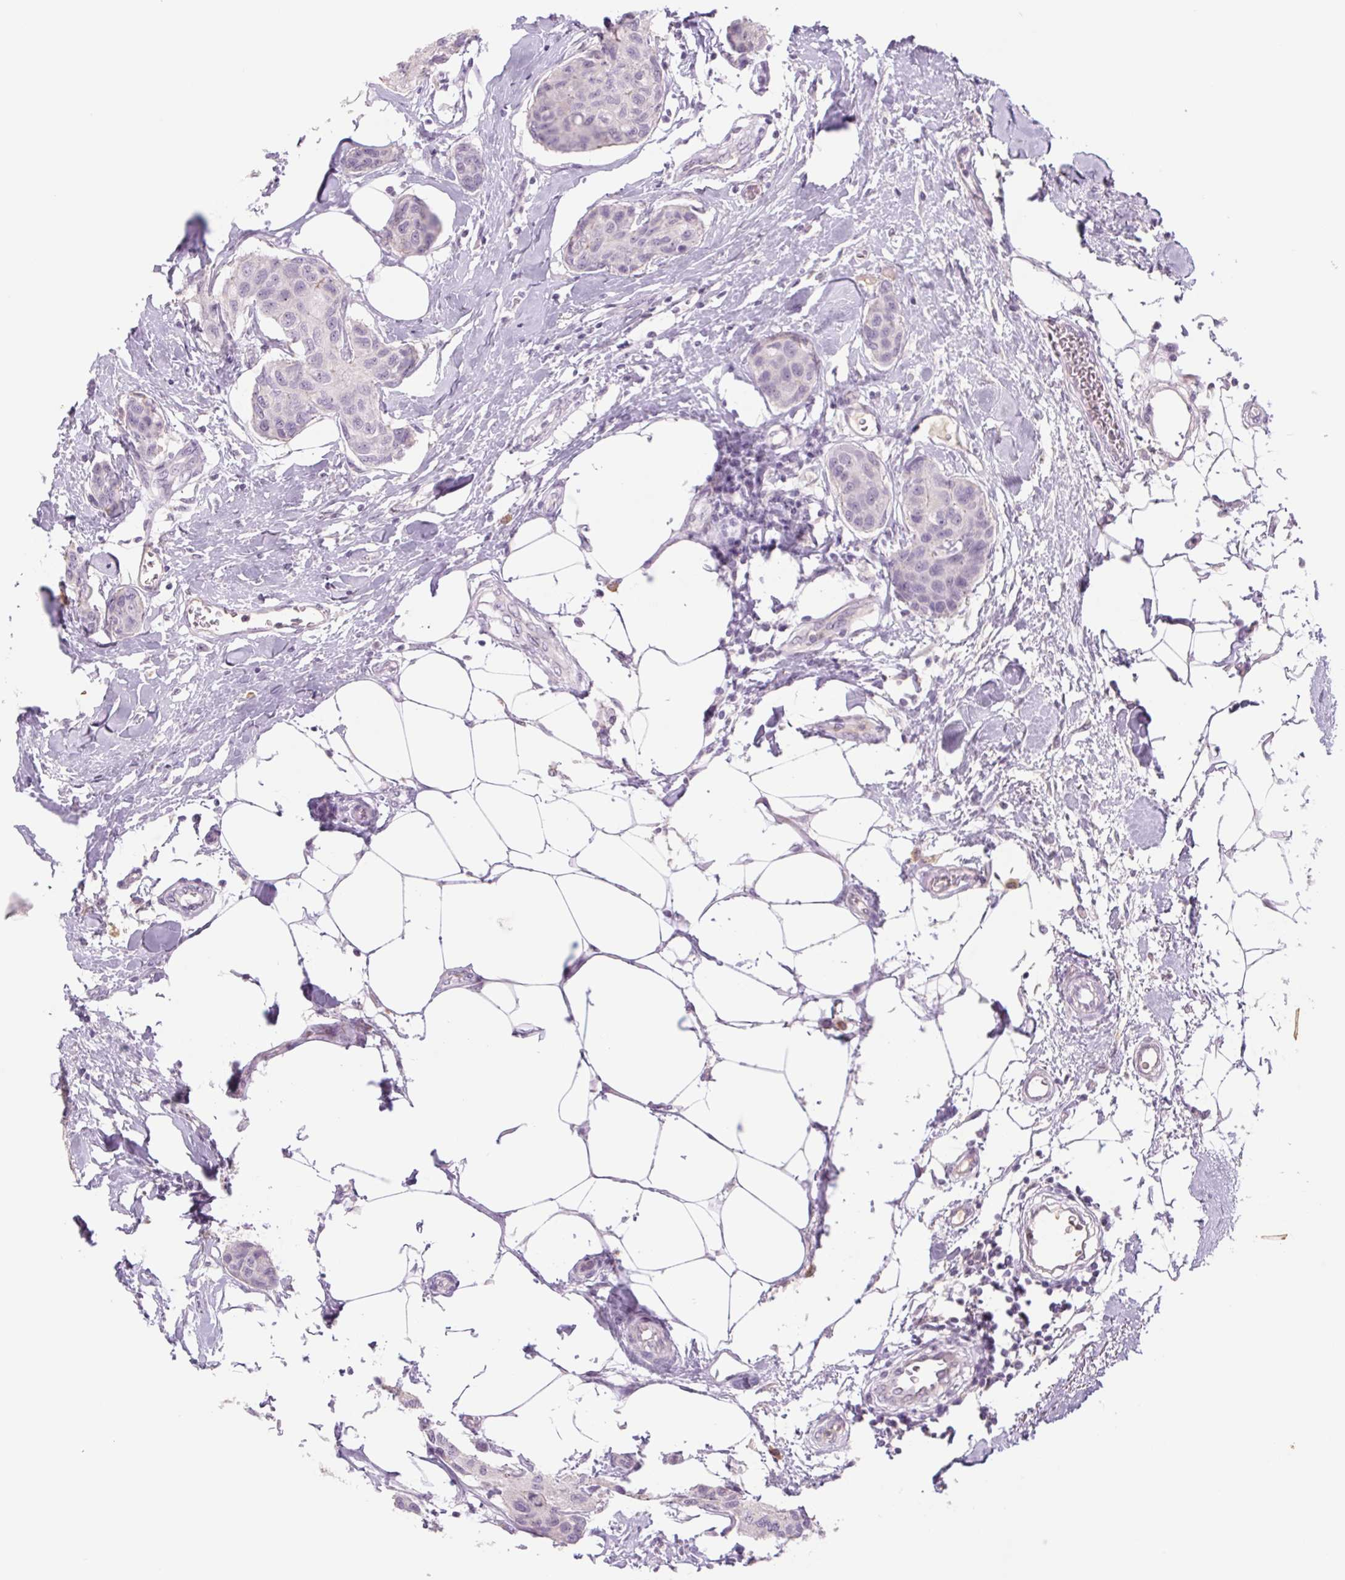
{"staining": {"intensity": "negative", "quantity": "none", "location": "none"}, "tissue": "breast cancer", "cell_type": "Tumor cells", "image_type": "cancer", "snomed": [{"axis": "morphology", "description": "Duct carcinoma"}, {"axis": "topography", "description": "Breast"}], "caption": "Immunohistochemistry micrograph of breast infiltrating ductal carcinoma stained for a protein (brown), which displays no expression in tumor cells.", "gene": "KRT1", "patient": {"sex": "female", "age": 80}}